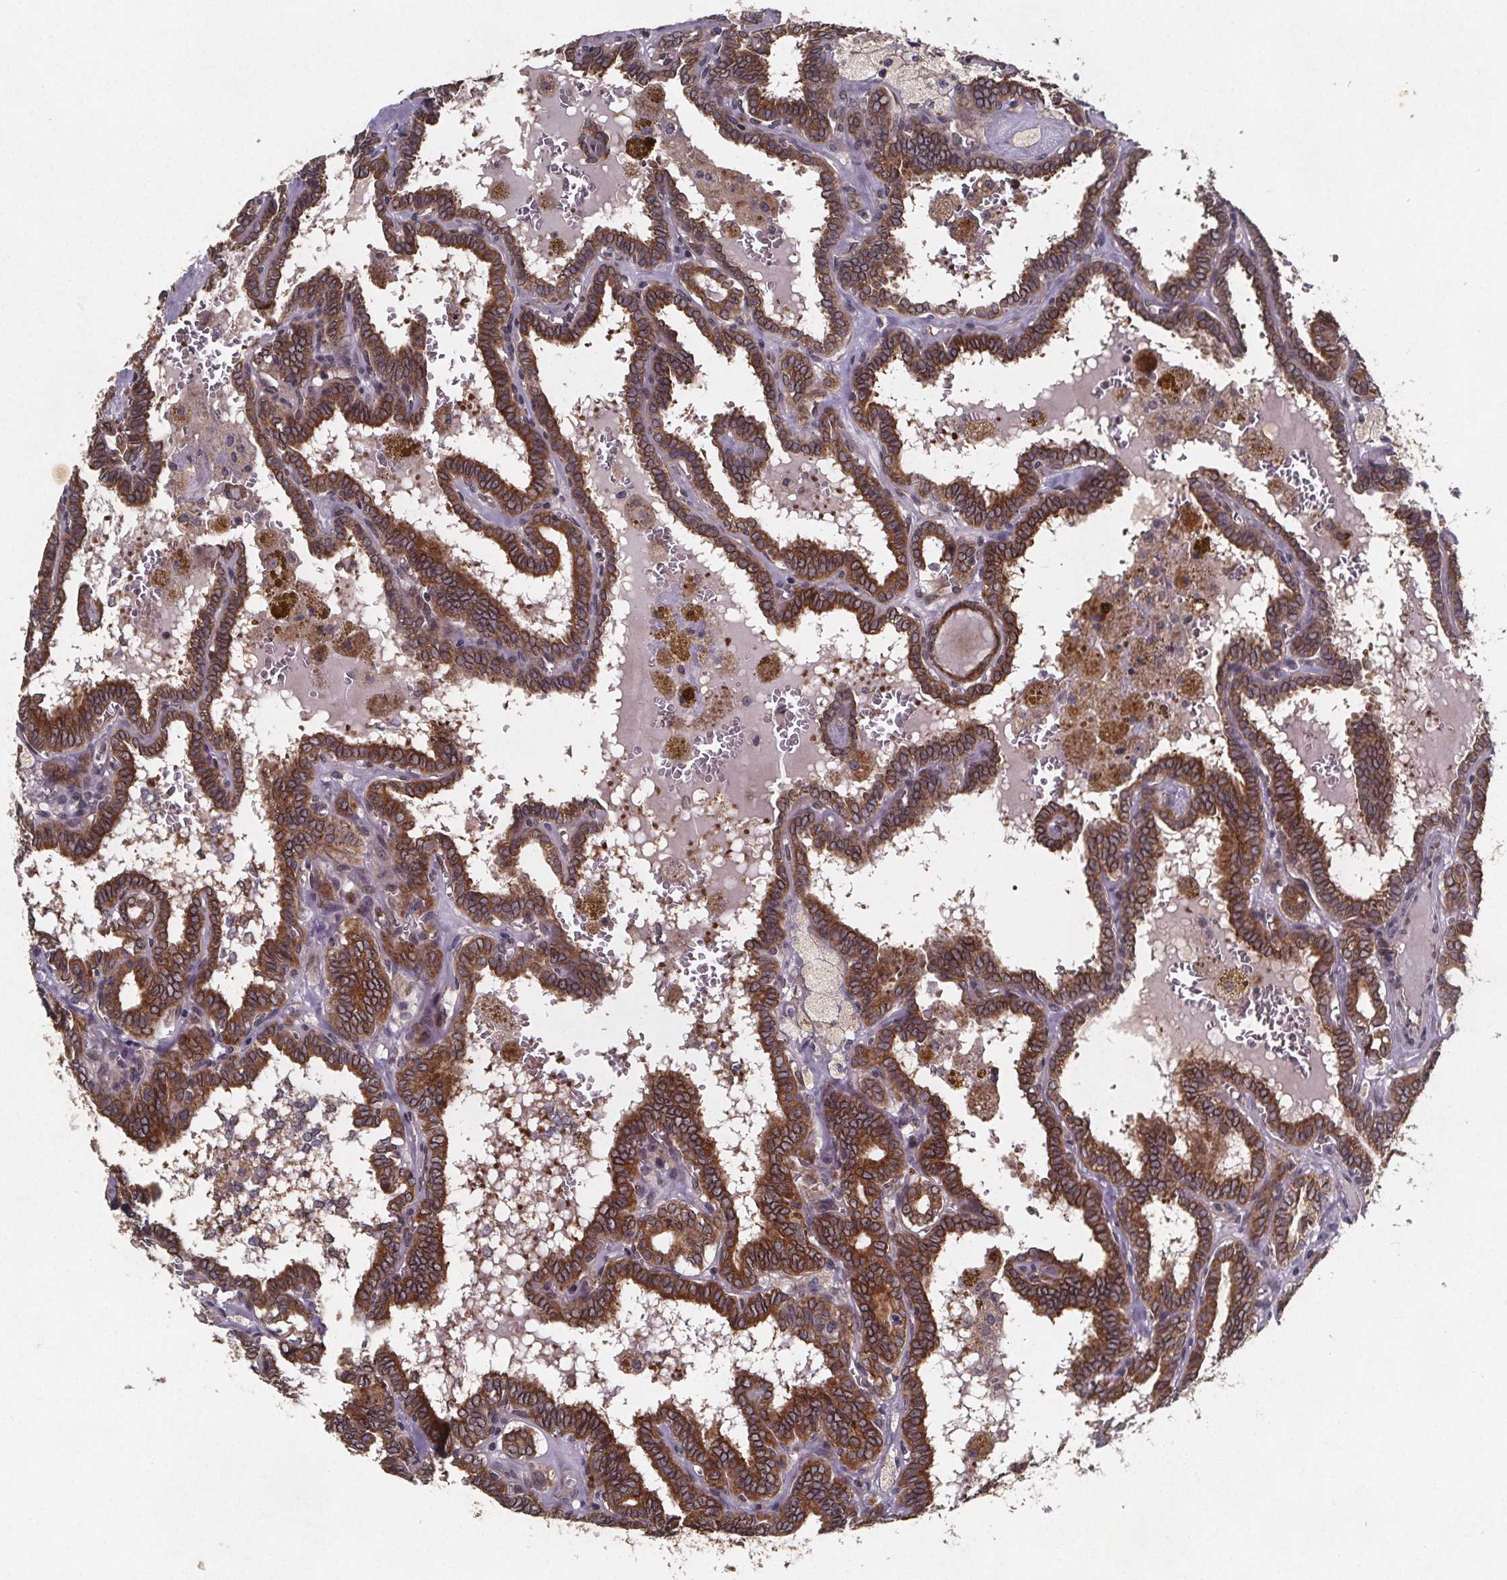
{"staining": {"intensity": "moderate", "quantity": ">75%", "location": "cytoplasmic/membranous"}, "tissue": "thyroid cancer", "cell_type": "Tumor cells", "image_type": "cancer", "snomed": [{"axis": "morphology", "description": "Papillary adenocarcinoma, NOS"}, {"axis": "topography", "description": "Thyroid gland"}], "caption": "Thyroid cancer stained with immunohistochemistry exhibits moderate cytoplasmic/membranous positivity in approximately >75% of tumor cells.", "gene": "PIERCE2", "patient": {"sex": "female", "age": 39}}